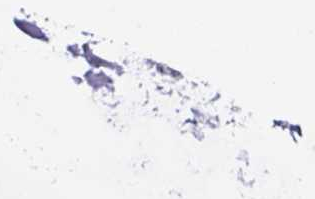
{"staining": {"intensity": "negative", "quantity": "none", "location": "none"}, "tissue": "soft tissue", "cell_type": "Chondrocytes", "image_type": "normal", "snomed": [{"axis": "morphology", "description": "Normal tissue, NOS"}, {"axis": "topography", "description": "Cartilage tissue"}, {"axis": "topography", "description": "Bronchus"}, {"axis": "topography", "description": "Peripheral nerve tissue"}], "caption": "High power microscopy micrograph of an immunohistochemistry histopathology image of benign soft tissue, revealing no significant positivity in chondrocytes. (DAB immunohistochemistry with hematoxylin counter stain).", "gene": "ZG16", "patient": {"sex": "female", "age": 59}}